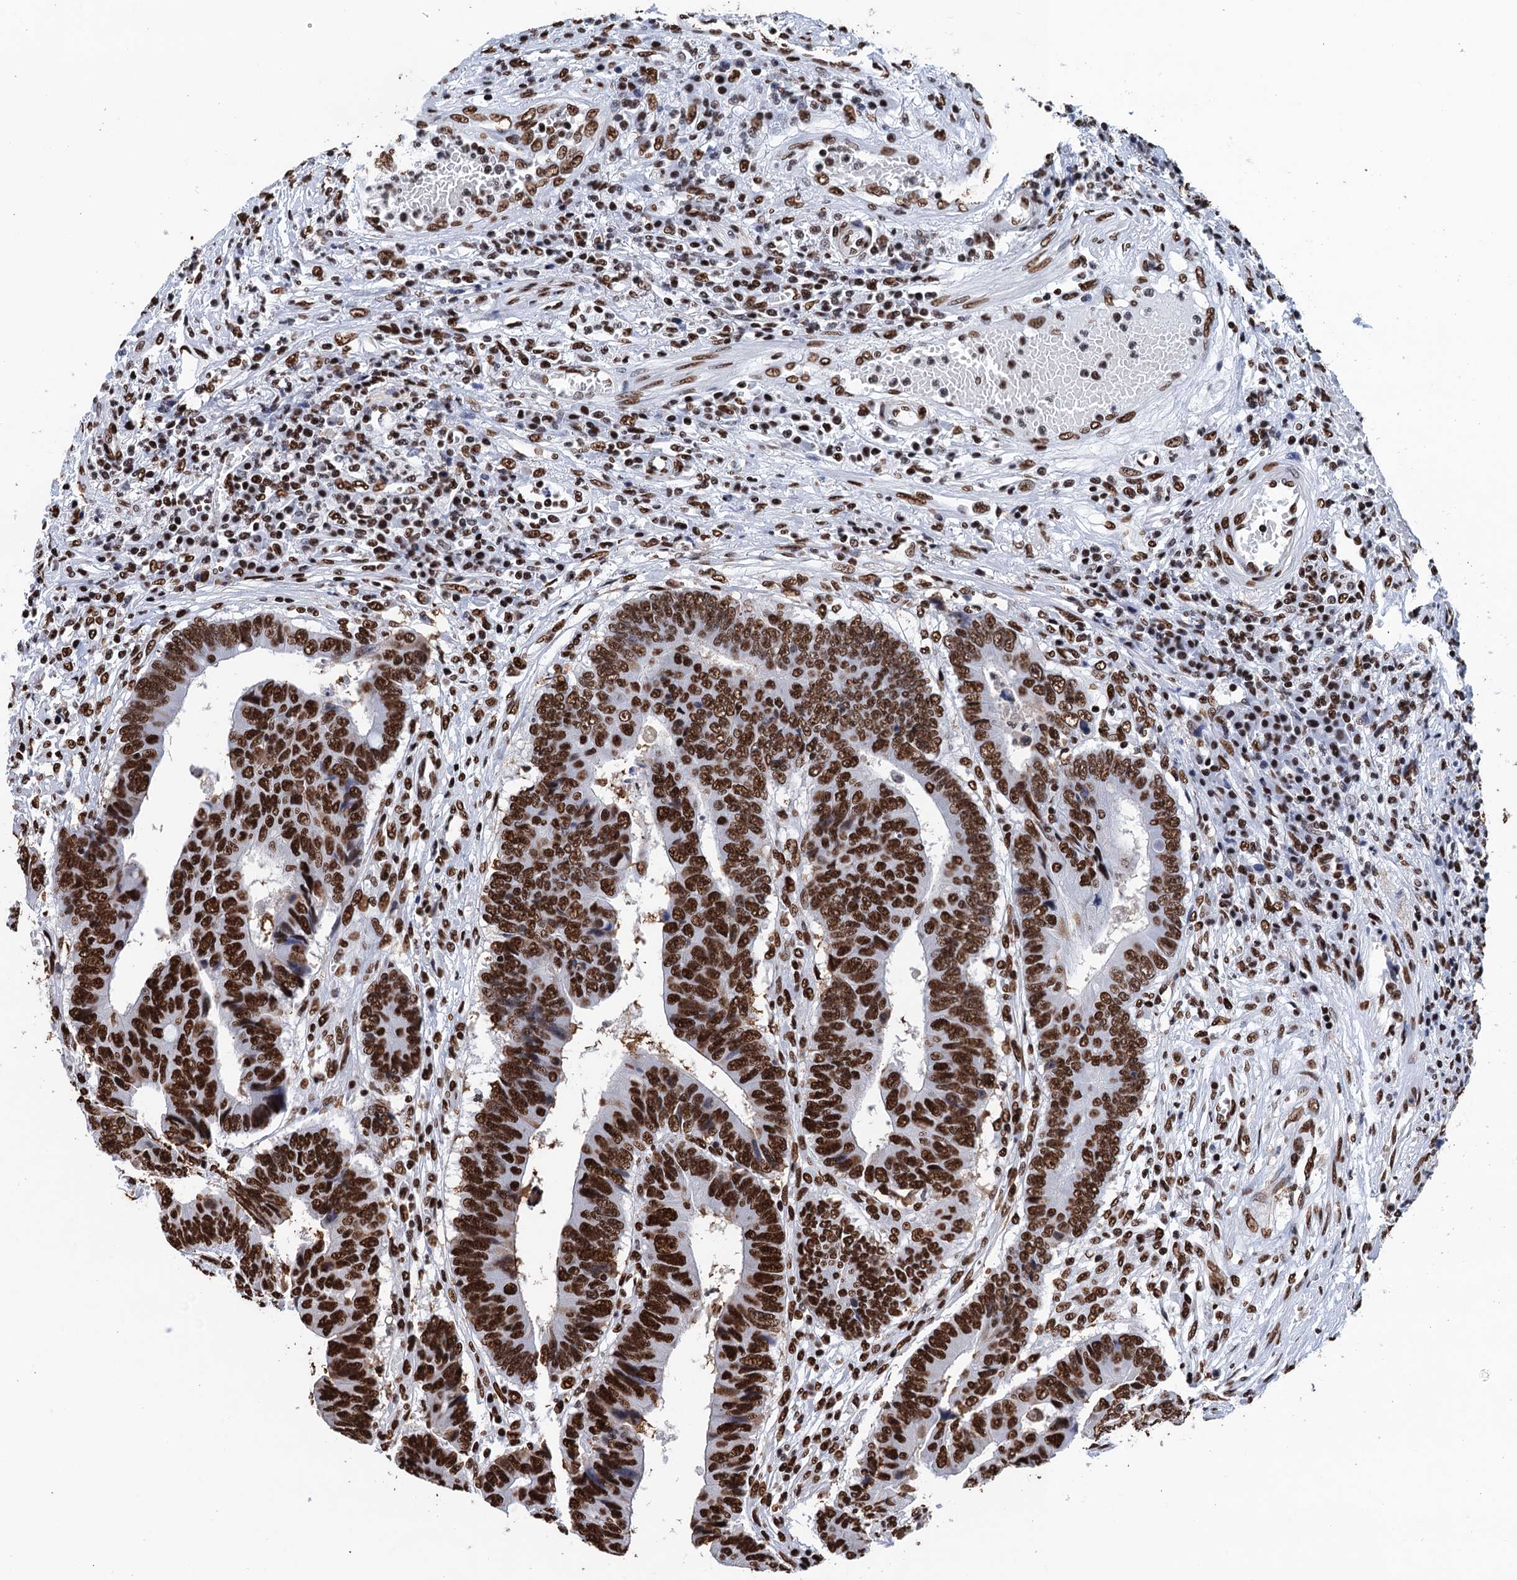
{"staining": {"intensity": "strong", "quantity": ">75%", "location": "nuclear"}, "tissue": "colorectal cancer", "cell_type": "Tumor cells", "image_type": "cancer", "snomed": [{"axis": "morphology", "description": "Adenocarcinoma, NOS"}, {"axis": "topography", "description": "Rectum"}], "caption": "Tumor cells exhibit strong nuclear staining in about >75% of cells in colorectal cancer.", "gene": "UBA2", "patient": {"sex": "male", "age": 84}}